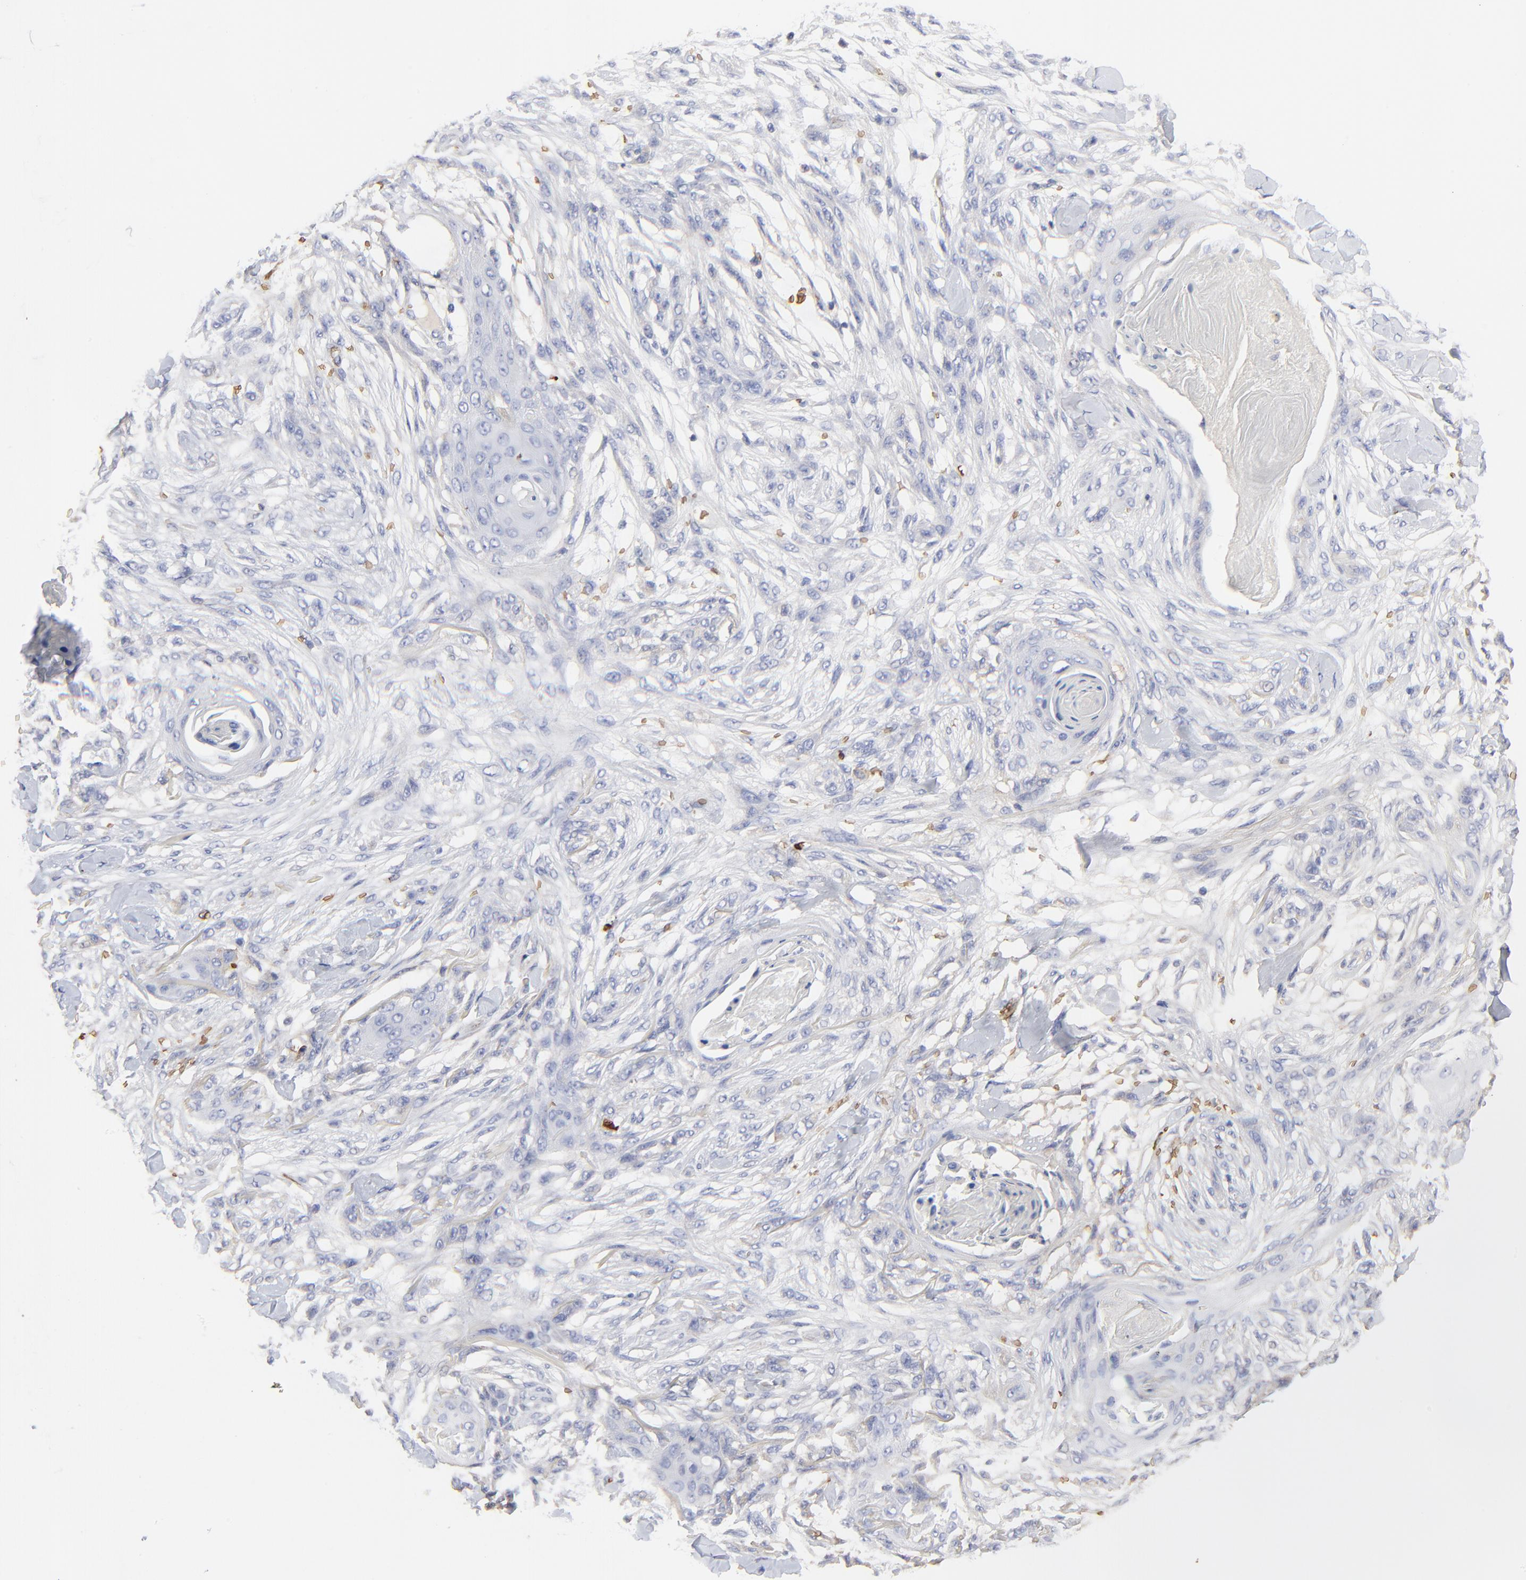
{"staining": {"intensity": "negative", "quantity": "none", "location": "none"}, "tissue": "skin cancer", "cell_type": "Tumor cells", "image_type": "cancer", "snomed": [{"axis": "morphology", "description": "Squamous cell carcinoma, NOS"}, {"axis": "topography", "description": "Skin"}], "caption": "This is a histopathology image of immunohistochemistry staining of skin cancer (squamous cell carcinoma), which shows no staining in tumor cells. (DAB (3,3'-diaminobenzidine) immunohistochemistry visualized using brightfield microscopy, high magnification).", "gene": "PAG1", "patient": {"sex": "female", "age": 59}}